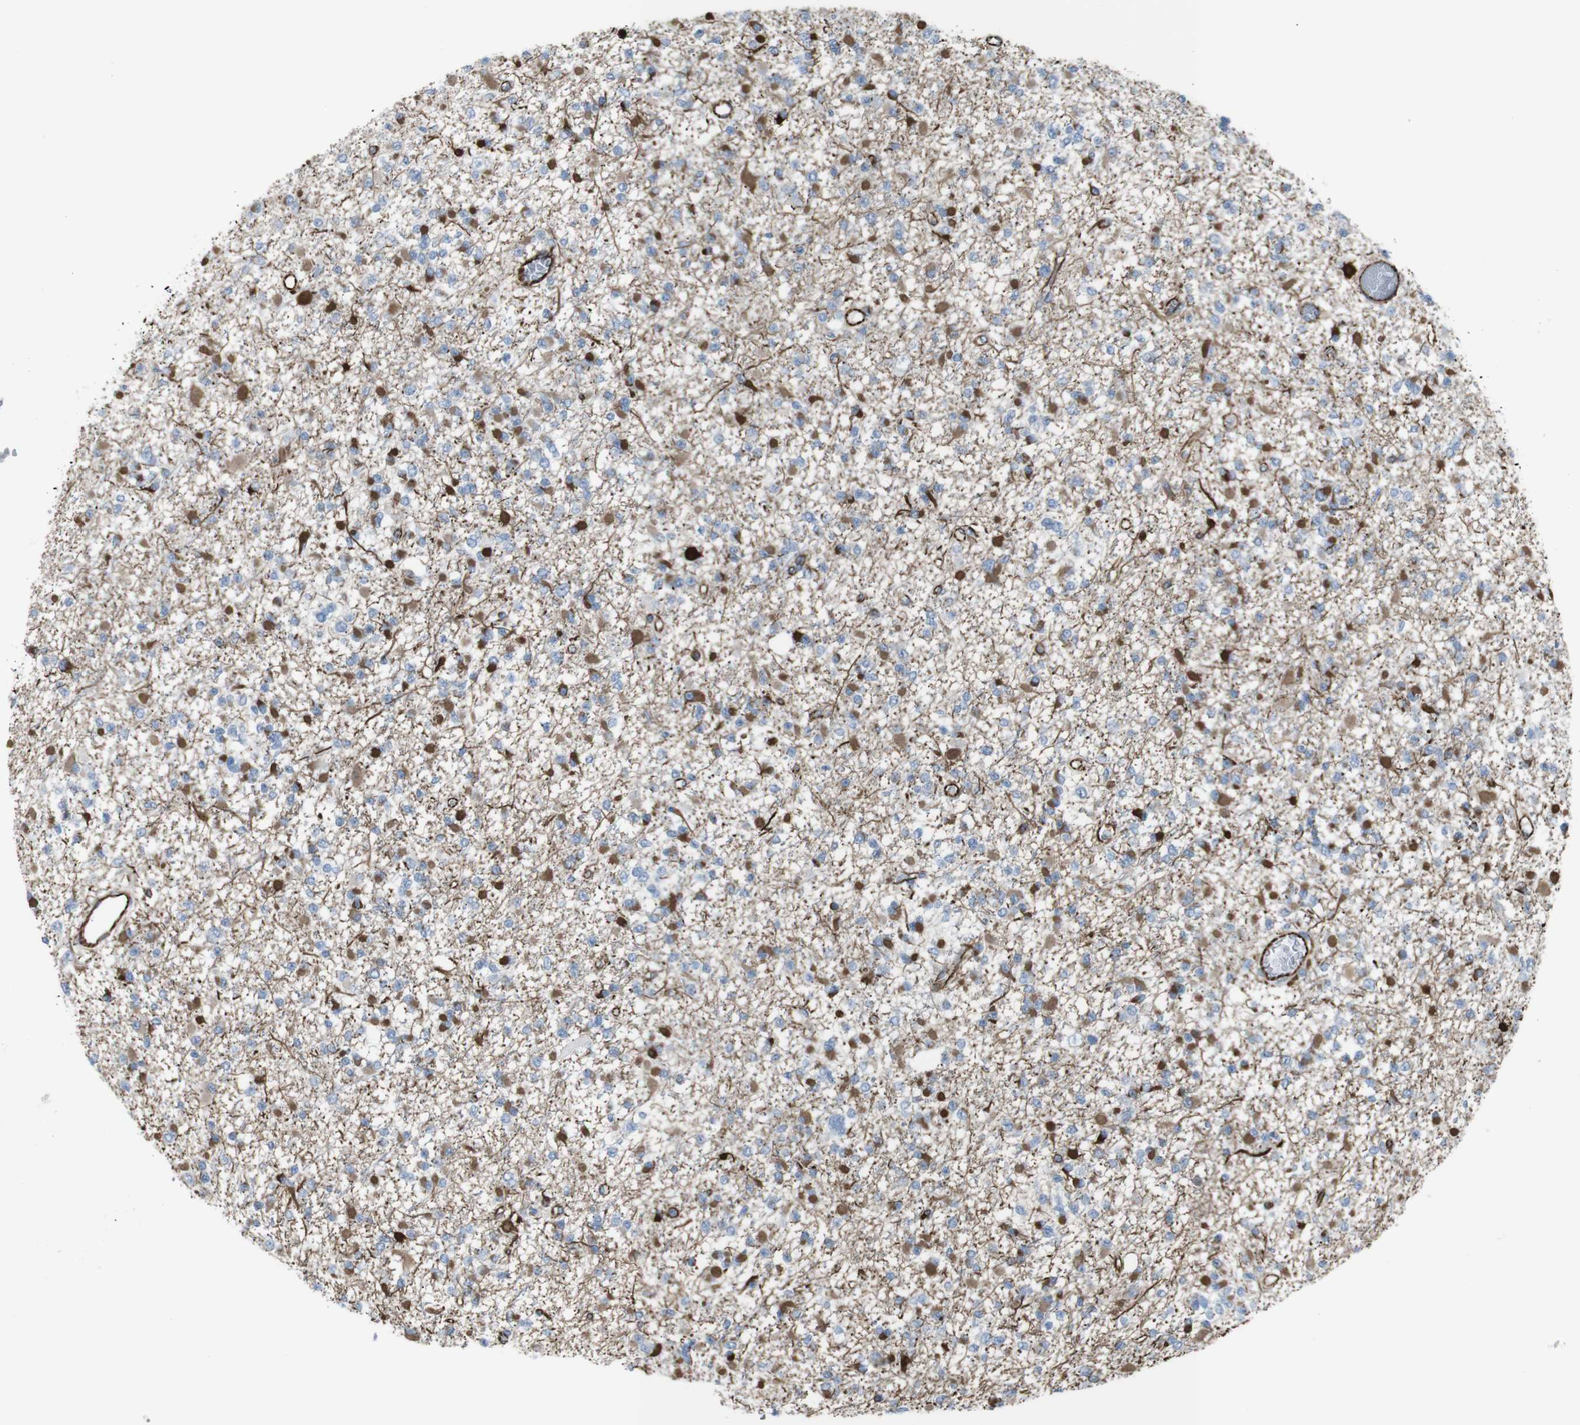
{"staining": {"intensity": "moderate", "quantity": "25%-75%", "location": "cytoplasmic/membranous"}, "tissue": "glioma", "cell_type": "Tumor cells", "image_type": "cancer", "snomed": [{"axis": "morphology", "description": "Glioma, malignant, Low grade"}, {"axis": "topography", "description": "Brain"}], "caption": "Malignant glioma (low-grade) stained with immunohistochemistry displays moderate cytoplasmic/membranous positivity in approximately 25%-75% of tumor cells. The protein of interest is stained brown, and the nuclei are stained in blue (DAB IHC with brightfield microscopy, high magnification).", "gene": "ZDHHC6", "patient": {"sex": "female", "age": 22}}